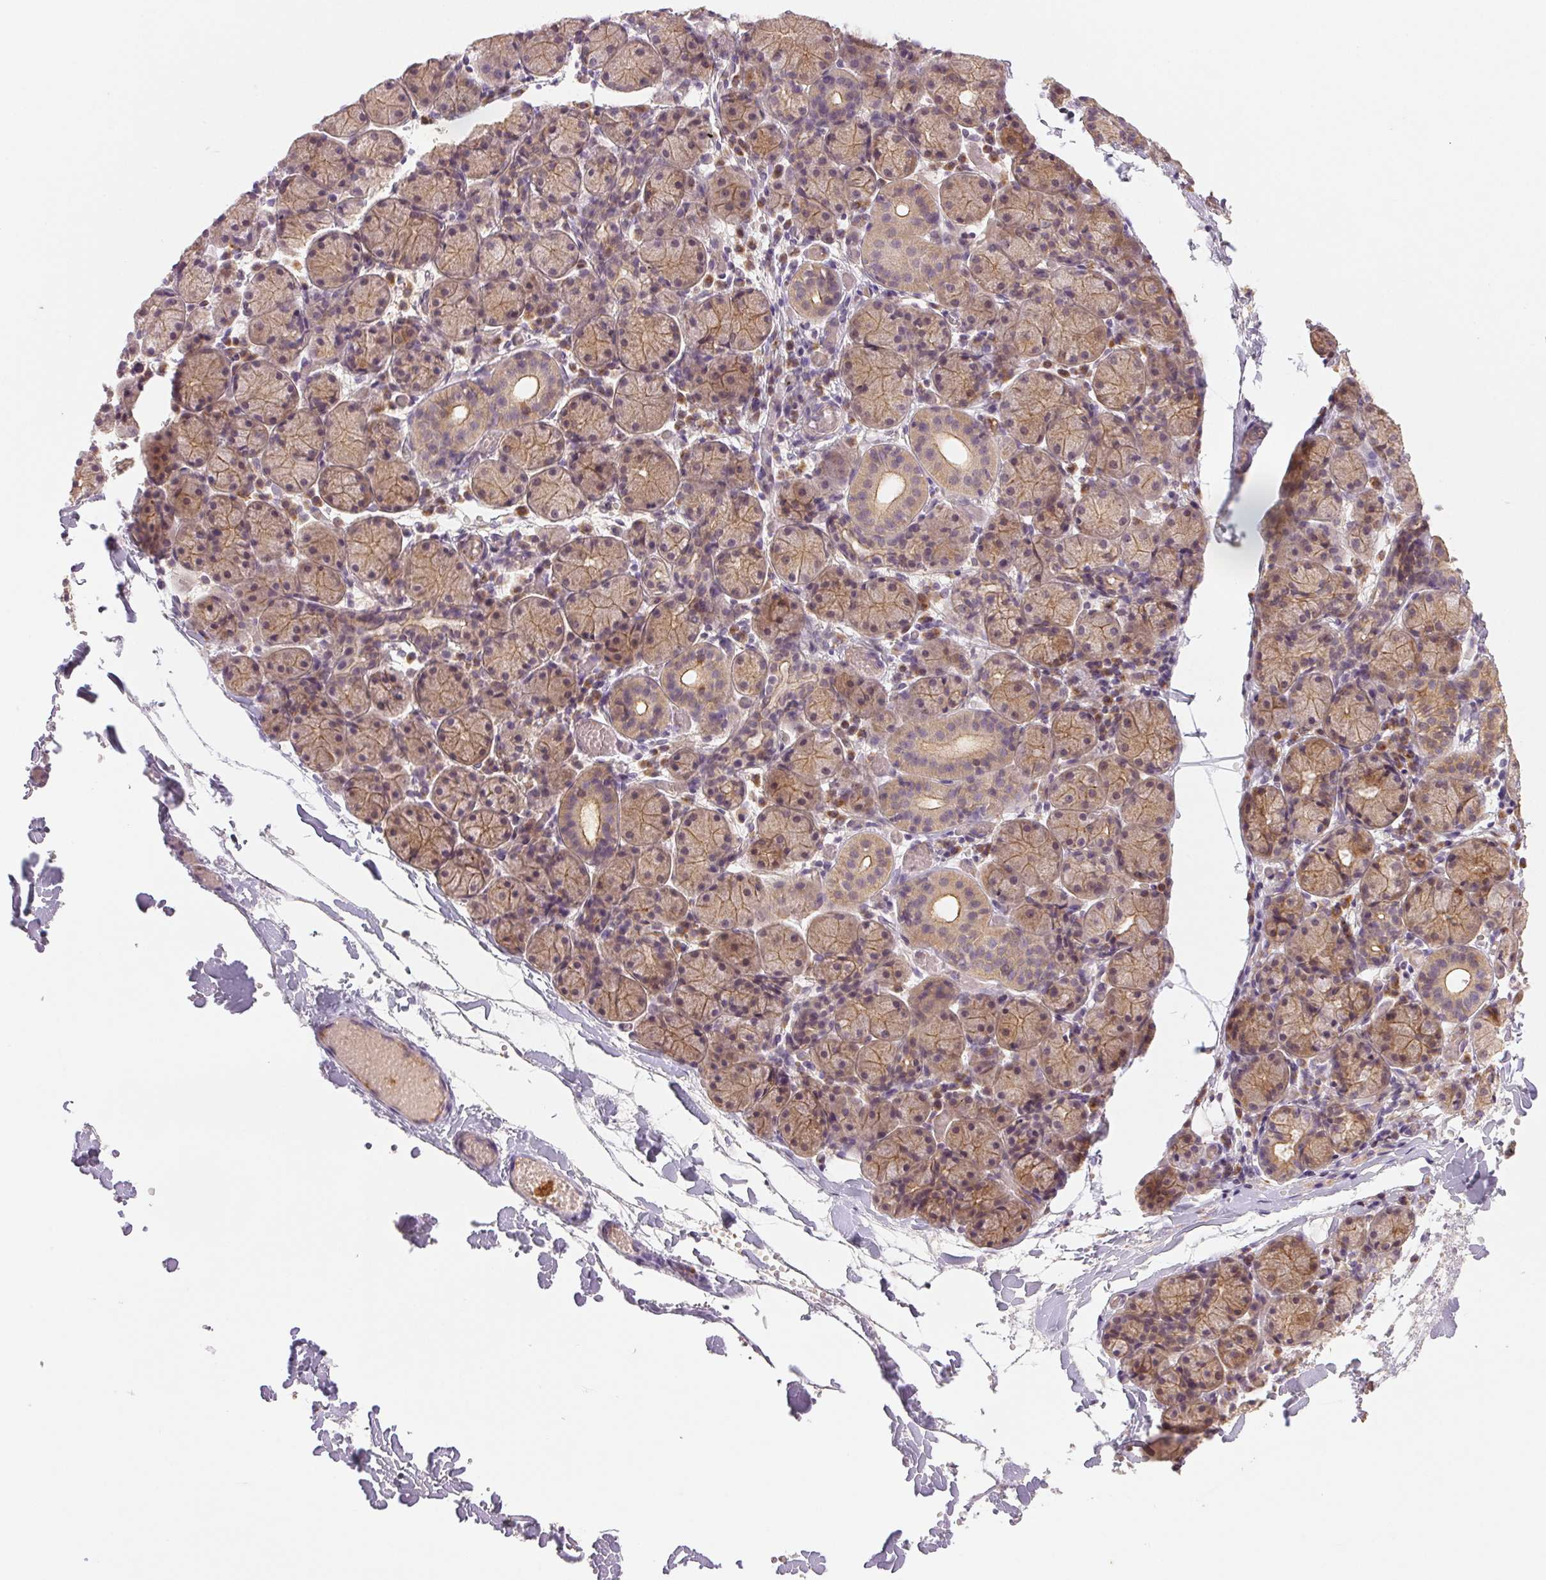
{"staining": {"intensity": "moderate", "quantity": "25%-75%", "location": "cytoplasmic/membranous"}, "tissue": "salivary gland", "cell_type": "Glandular cells", "image_type": "normal", "snomed": [{"axis": "morphology", "description": "Normal tissue, NOS"}, {"axis": "topography", "description": "Salivary gland"}], "caption": "A high-resolution image shows IHC staining of benign salivary gland, which reveals moderate cytoplasmic/membranous staining in about 25%-75% of glandular cells. (Brightfield microscopy of DAB IHC at high magnification).", "gene": "YIF1B", "patient": {"sex": "female", "age": 24}}